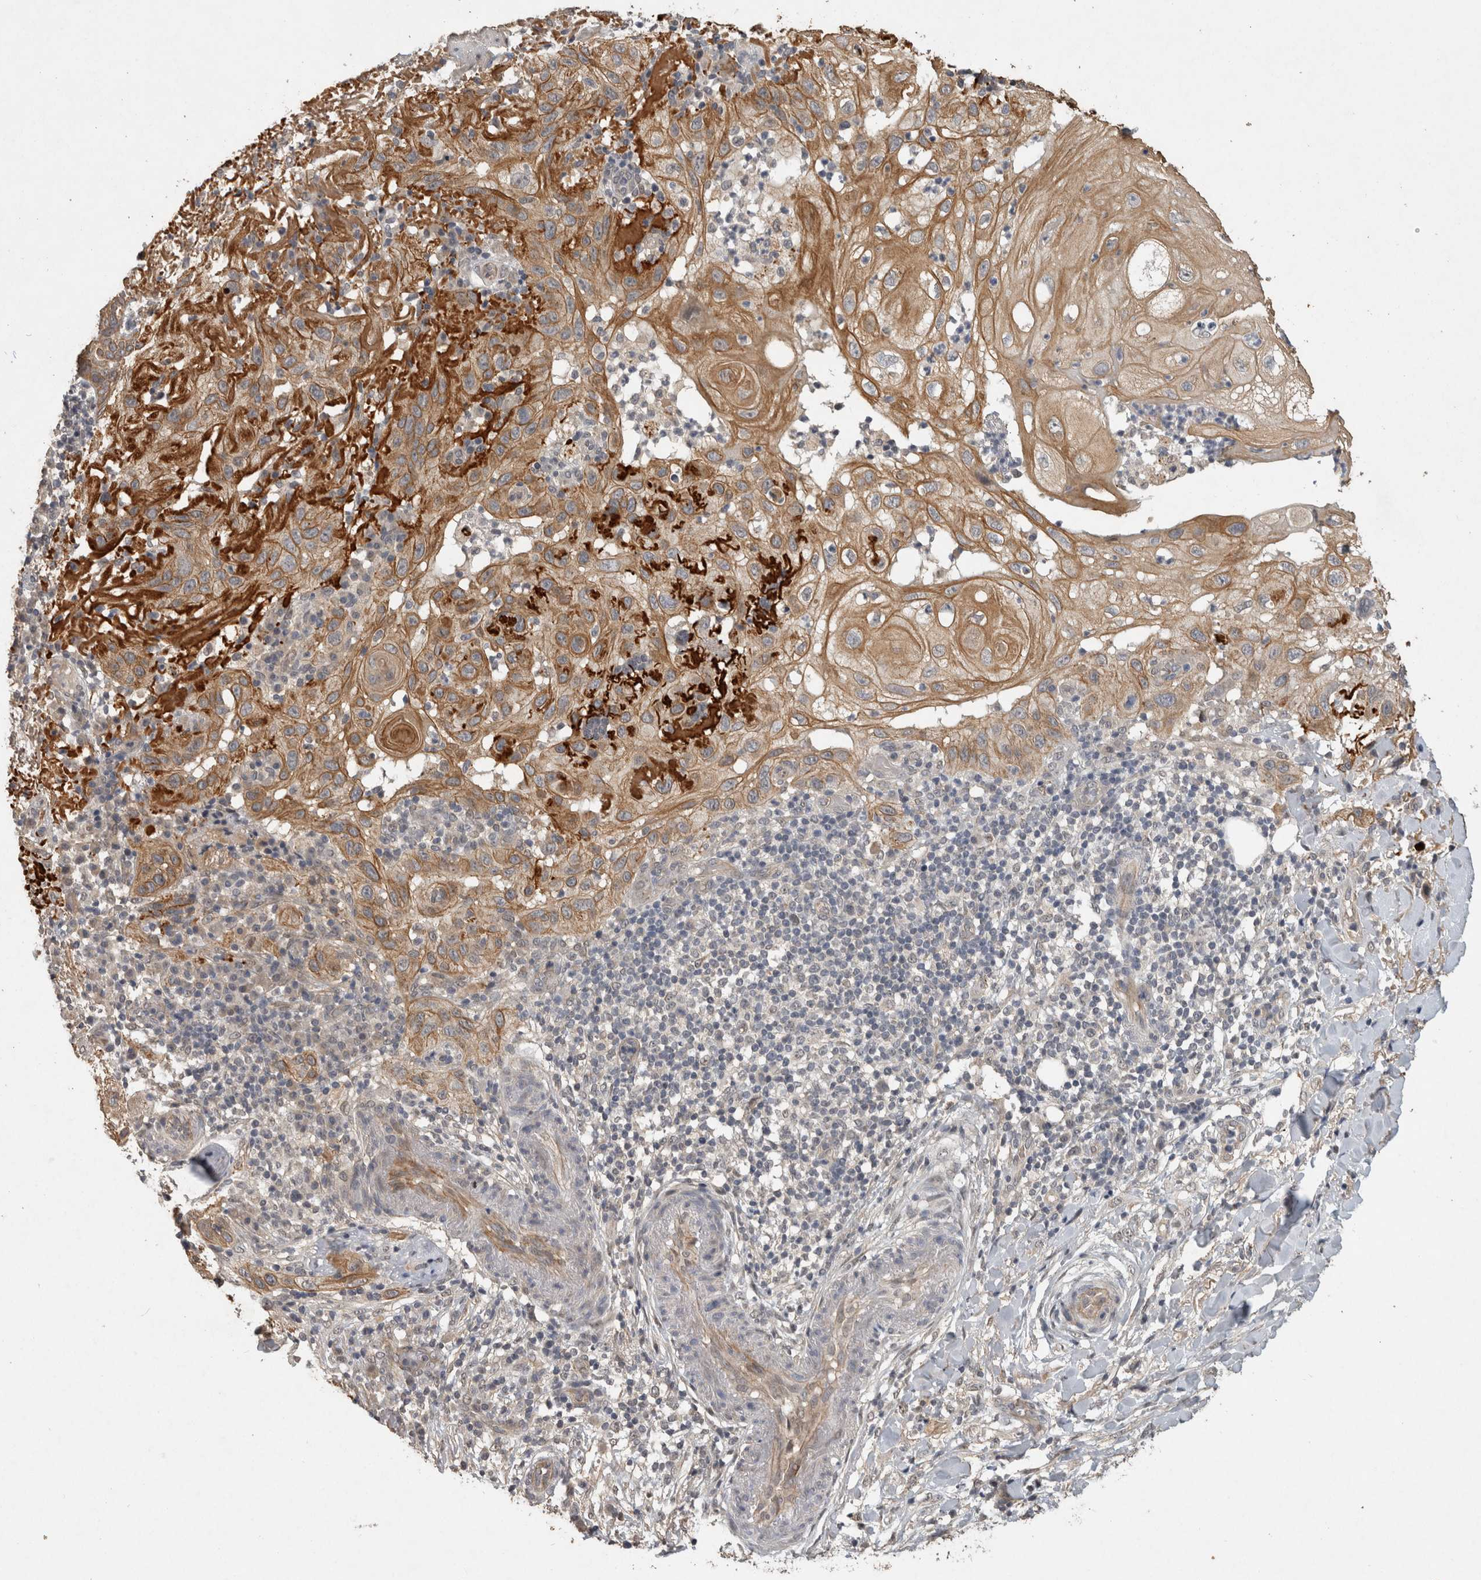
{"staining": {"intensity": "moderate", "quantity": ">75%", "location": "cytoplasmic/membranous"}, "tissue": "skin cancer", "cell_type": "Tumor cells", "image_type": "cancer", "snomed": [{"axis": "morphology", "description": "Normal tissue, NOS"}, {"axis": "morphology", "description": "Squamous cell carcinoma, NOS"}, {"axis": "topography", "description": "Skin"}], "caption": "Protein staining exhibits moderate cytoplasmic/membranous staining in about >75% of tumor cells in skin squamous cell carcinoma.", "gene": "RHPN1", "patient": {"sex": "female", "age": 96}}